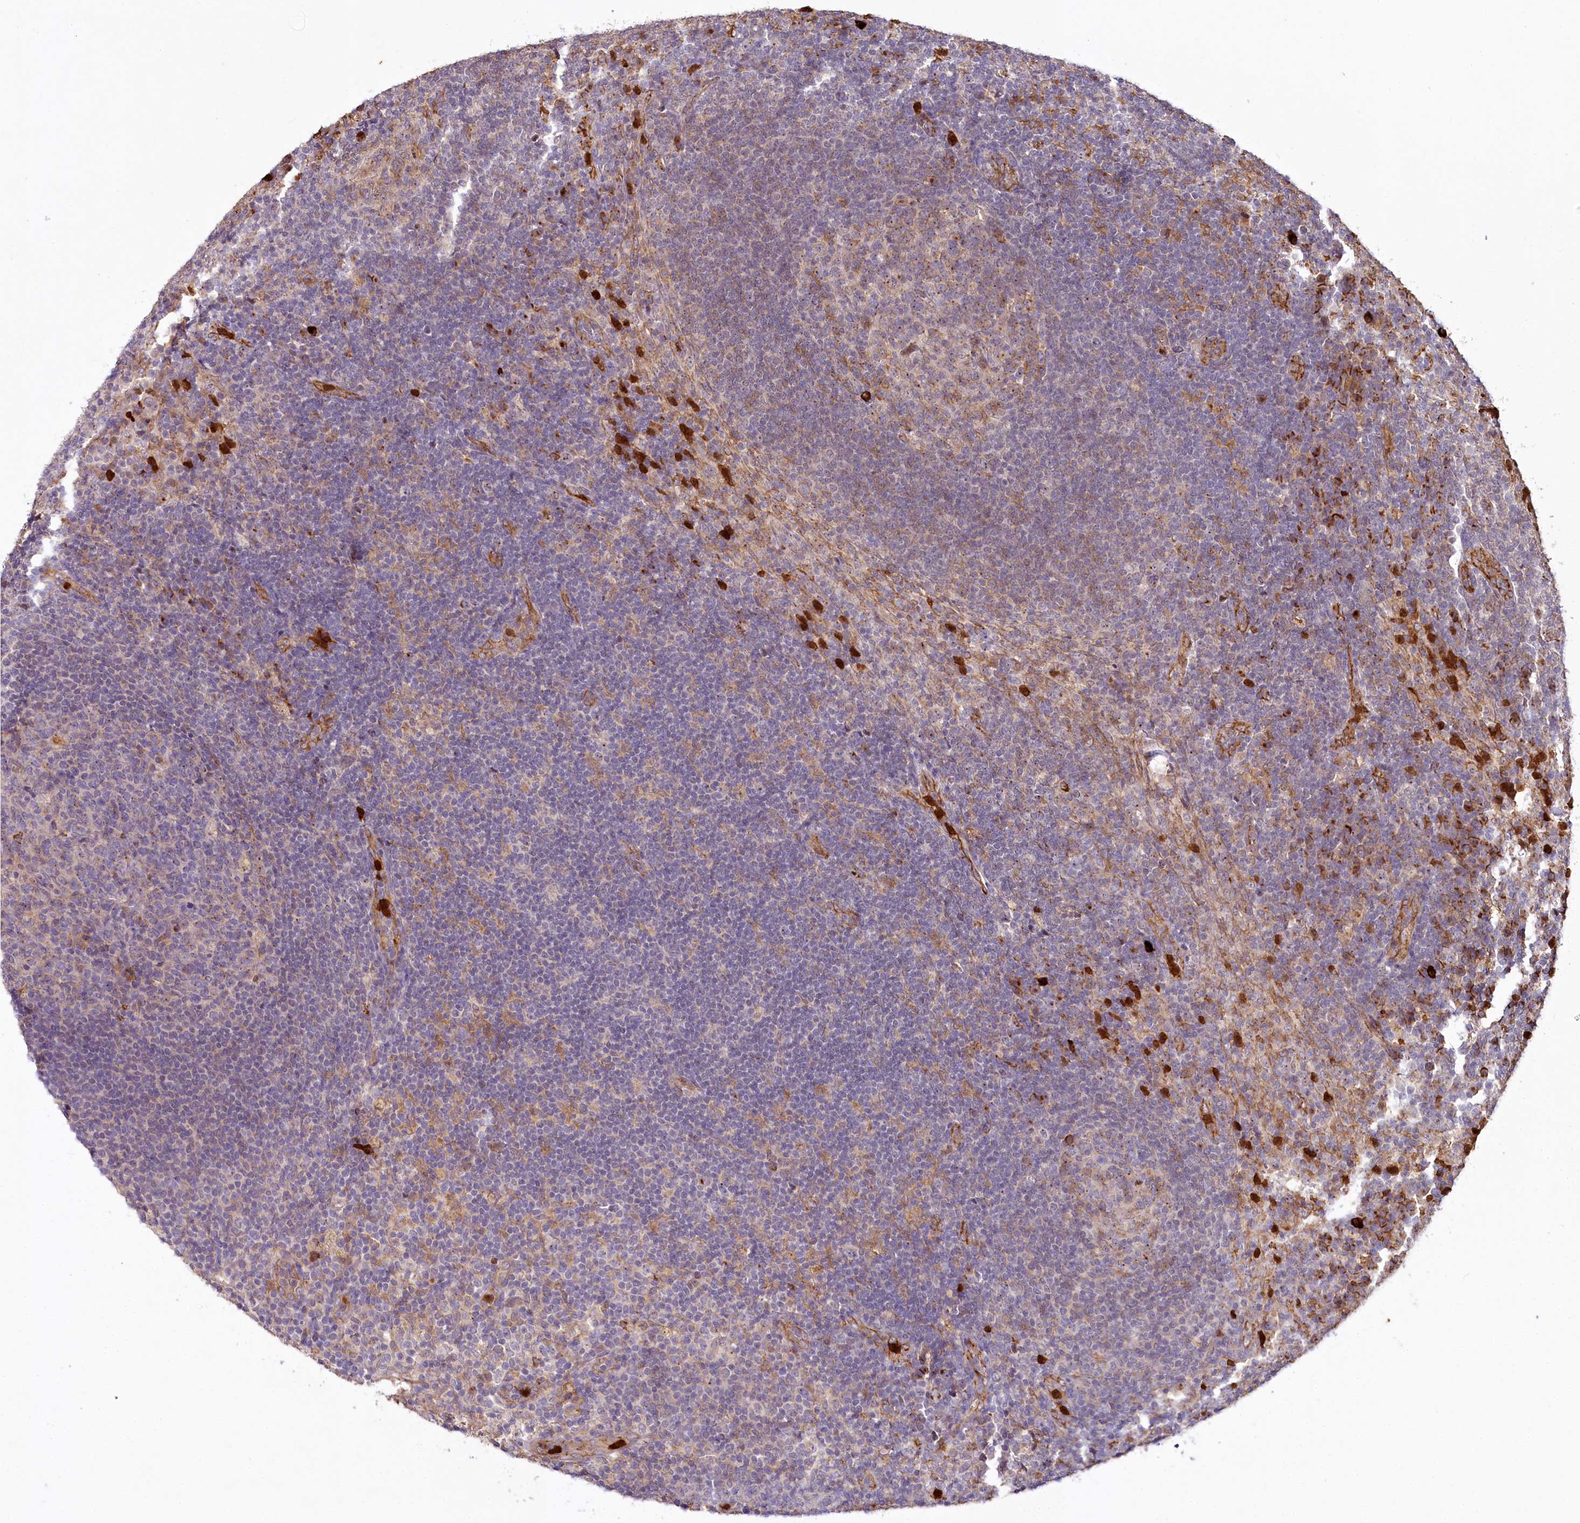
{"staining": {"intensity": "weak", "quantity": "<25%", "location": "nuclear"}, "tissue": "lymph node", "cell_type": "Germinal center cells", "image_type": "normal", "snomed": [{"axis": "morphology", "description": "Normal tissue, NOS"}, {"axis": "topography", "description": "Lymph node"}], "caption": "Germinal center cells show no significant expression in unremarkable lymph node.", "gene": "ALKBH8", "patient": {"sex": "female", "age": 70}}